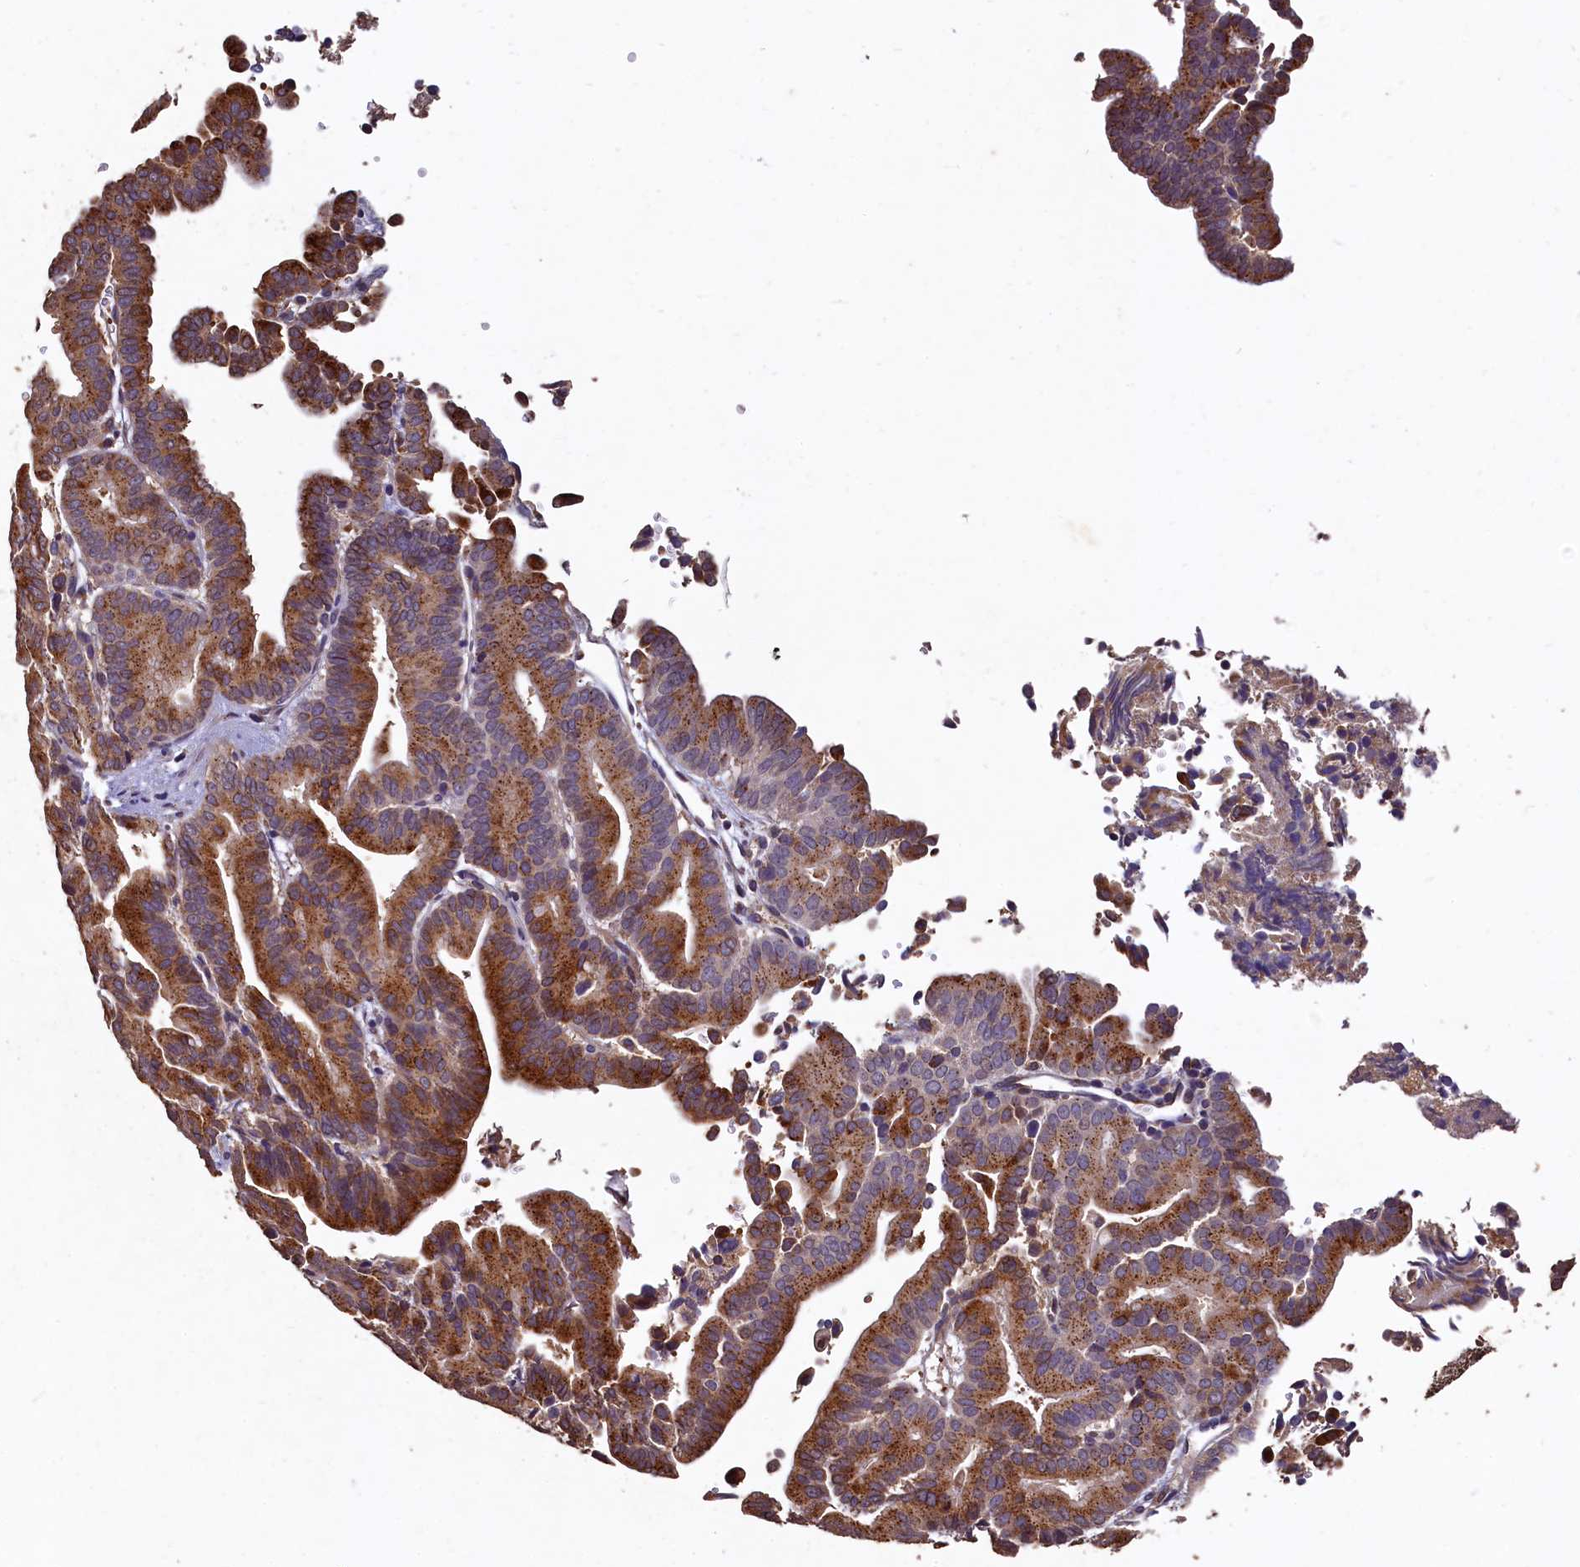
{"staining": {"intensity": "strong", "quantity": ">75%", "location": "cytoplasmic/membranous"}, "tissue": "liver cancer", "cell_type": "Tumor cells", "image_type": "cancer", "snomed": [{"axis": "morphology", "description": "Cholangiocarcinoma"}, {"axis": "topography", "description": "Liver"}], "caption": "Cholangiocarcinoma (liver) stained with a protein marker shows strong staining in tumor cells.", "gene": "LSM4", "patient": {"sex": "female", "age": 75}}